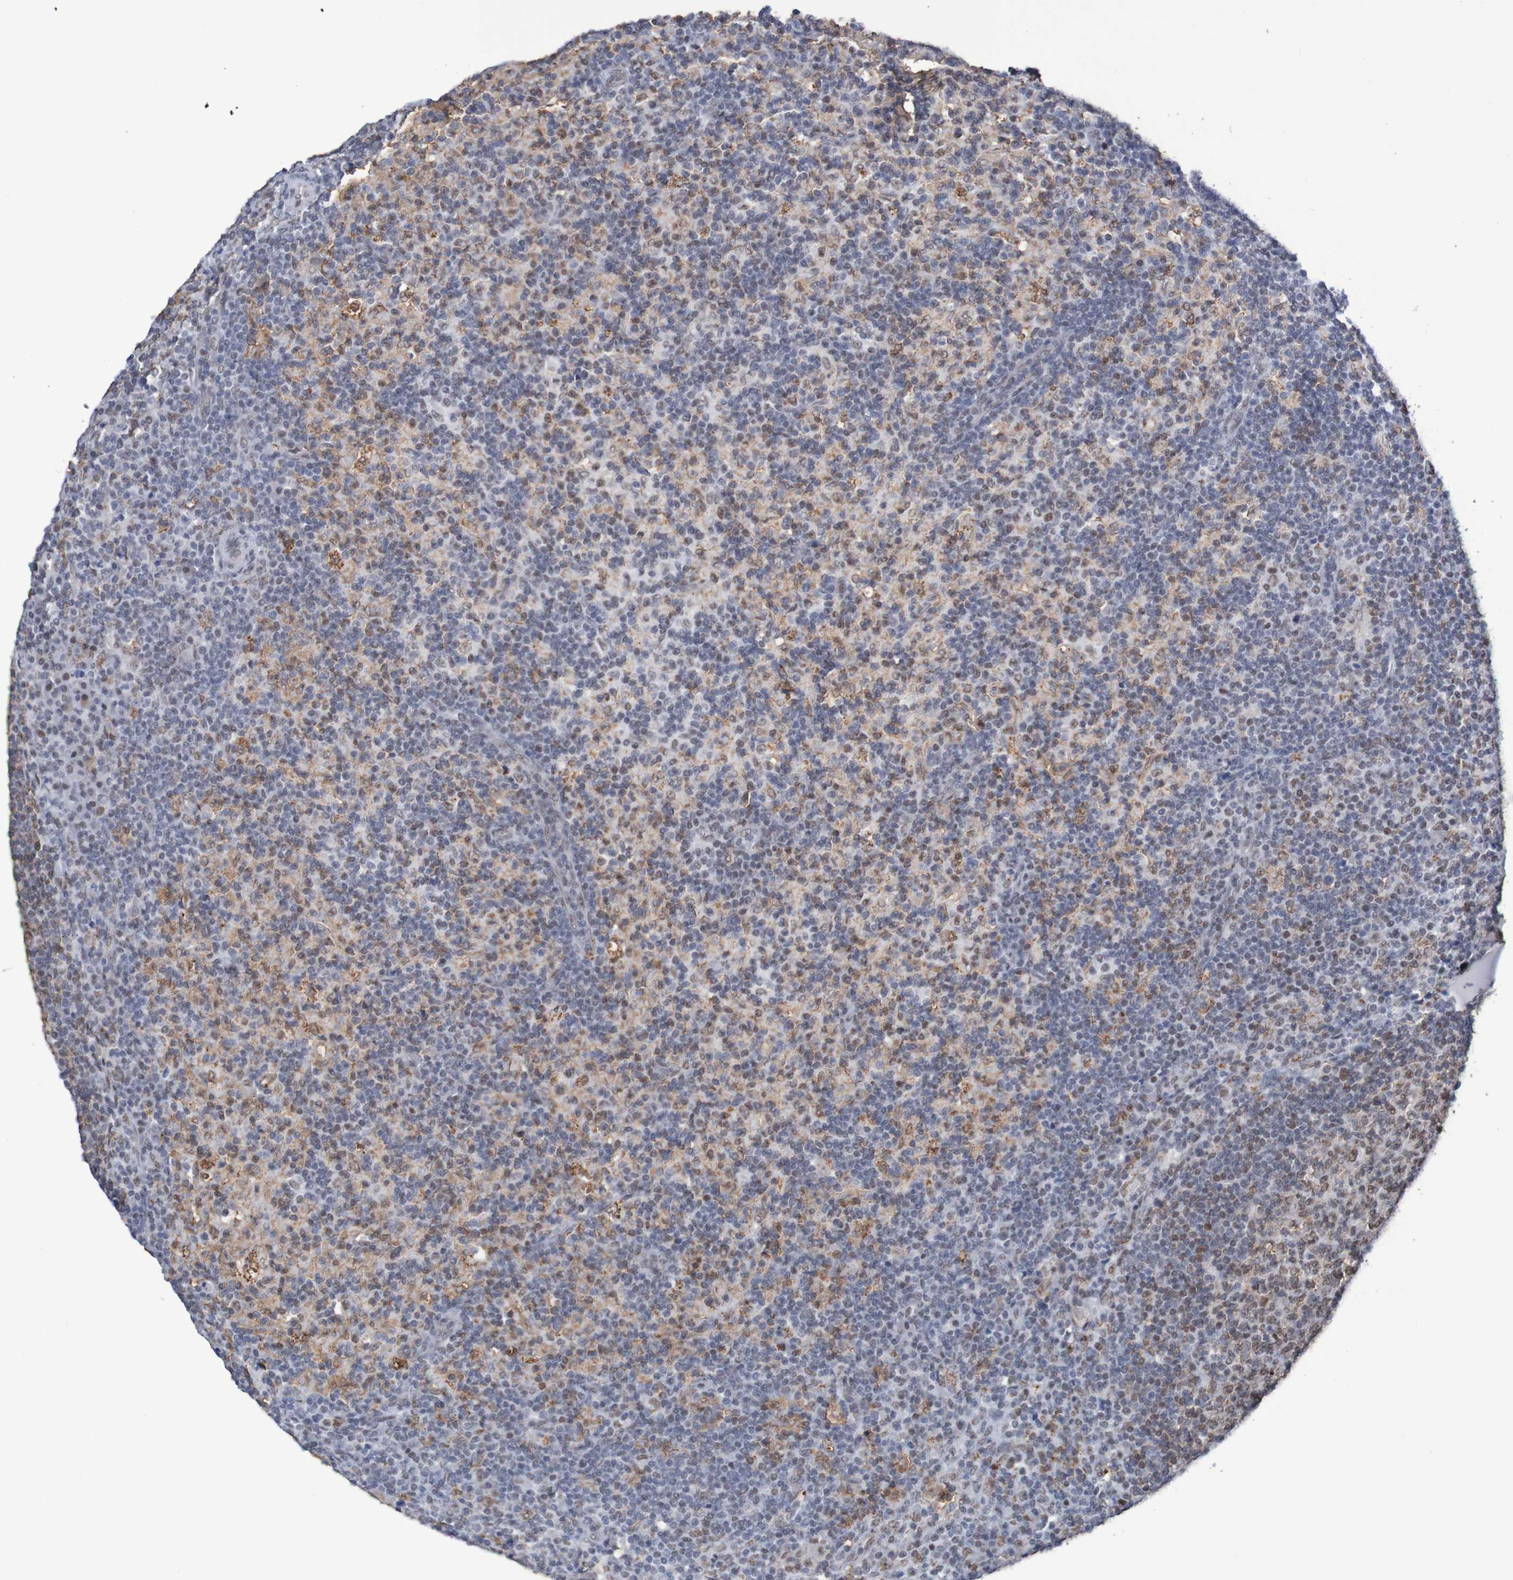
{"staining": {"intensity": "weak", "quantity": "25%-75%", "location": "nuclear"}, "tissue": "lymph node", "cell_type": "Germinal center cells", "image_type": "normal", "snomed": [{"axis": "morphology", "description": "Normal tissue, NOS"}, {"axis": "morphology", "description": "Inflammation, NOS"}, {"axis": "topography", "description": "Lymph node"}], "caption": "Lymph node stained for a protein (brown) displays weak nuclear positive expression in approximately 25%-75% of germinal center cells.", "gene": "MRTFB", "patient": {"sex": "male", "age": 55}}